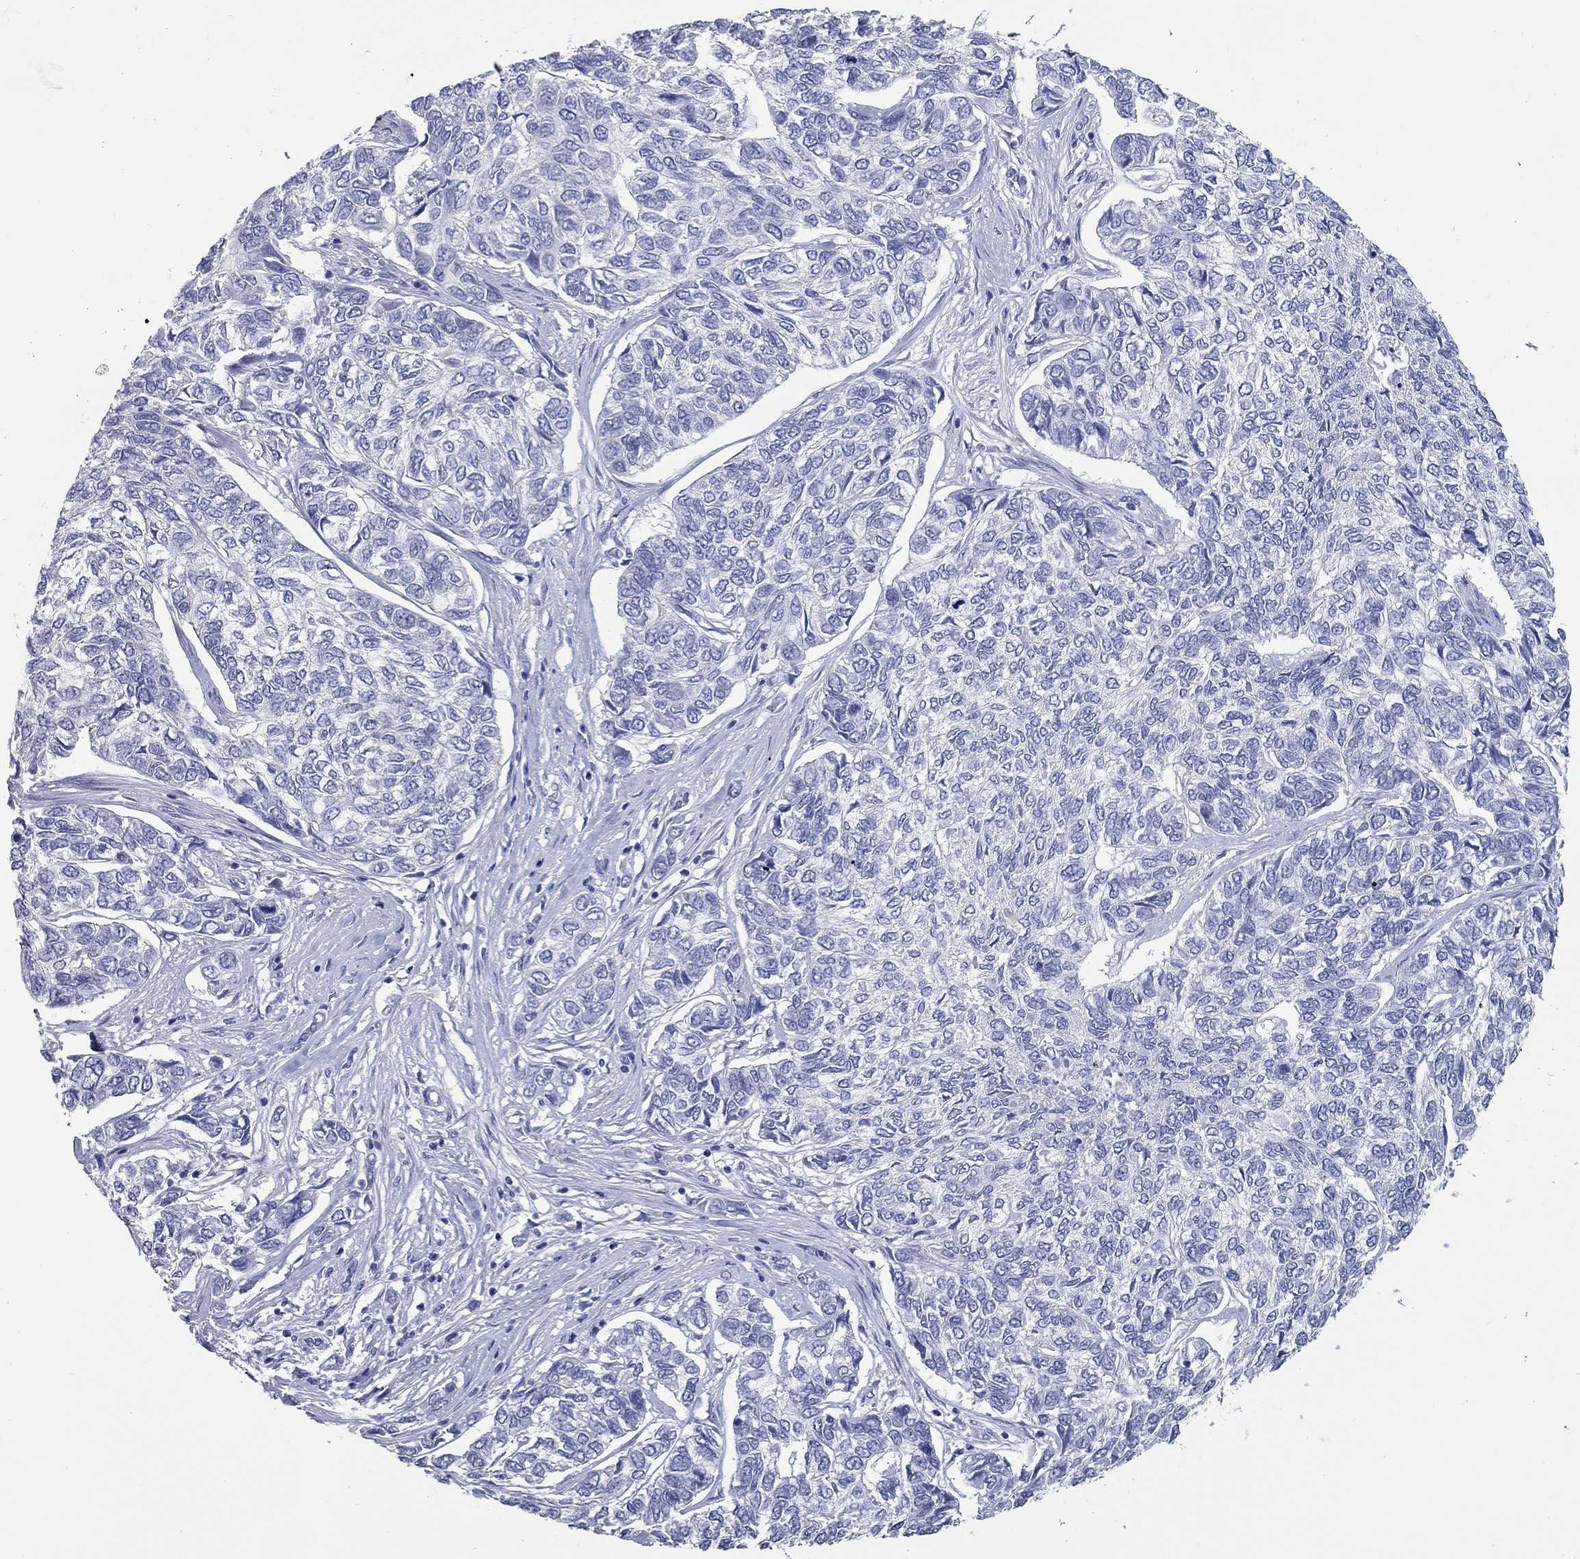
{"staining": {"intensity": "negative", "quantity": "none", "location": "none"}, "tissue": "skin cancer", "cell_type": "Tumor cells", "image_type": "cancer", "snomed": [{"axis": "morphology", "description": "Basal cell carcinoma"}, {"axis": "topography", "description": "Skin"}], "caption": "Immunohistochemical staining of human skin cancer exhibits no significant staining in tumor cells.", "gene": "KIRREL2", "patient": {"sex": "female", "age": 65}}